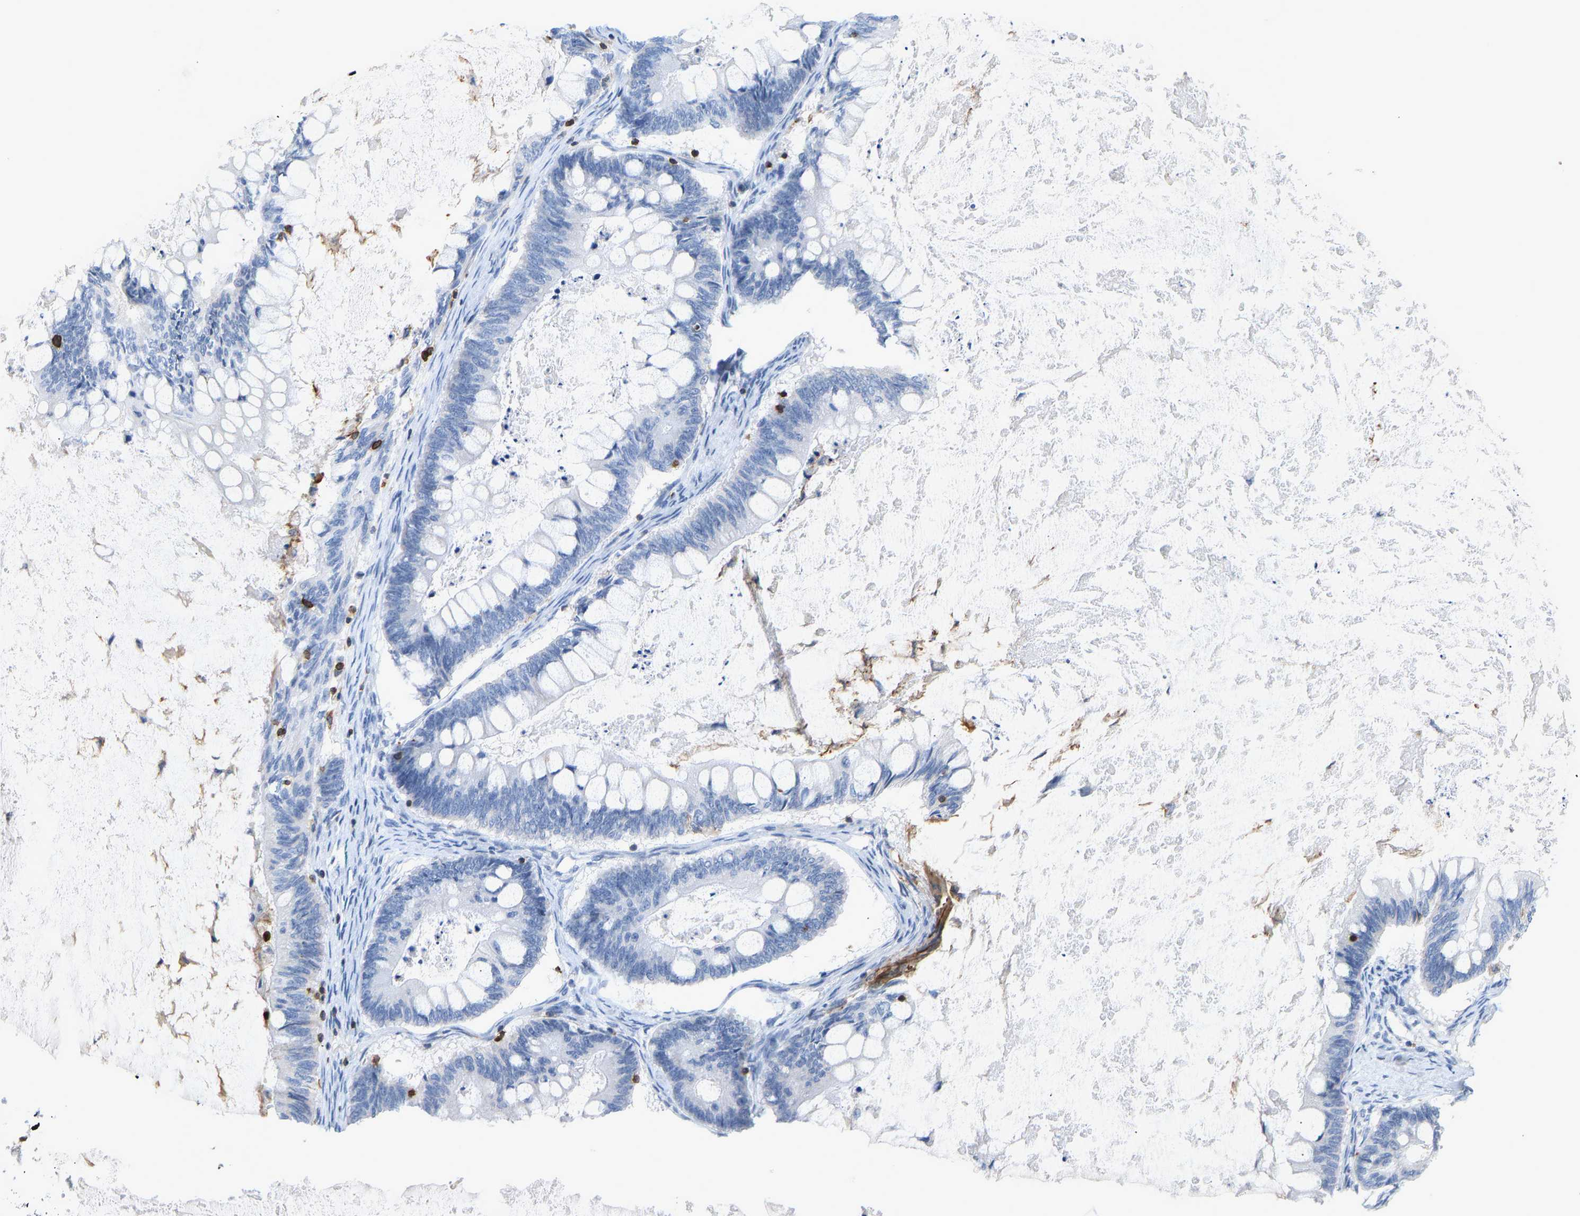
{"staining": {"intensity": "negative", "quantity": "none", "location": "none"}, "tissue": "ovarian cancer", "cell_type": "Tumor cells", "image_type": "cancer", "snomed": [{"axis": "morphology", "description": "Cystadenocarcinoma, mucinous, NOS"}, {"axis": "topography", "description": "Ovary"}], "caption": "This is an IHC image of ovarian cancer. There is no expression in tumor cells.", "gene": "EVL", "patient": {"sex": "female", "age": 61}}